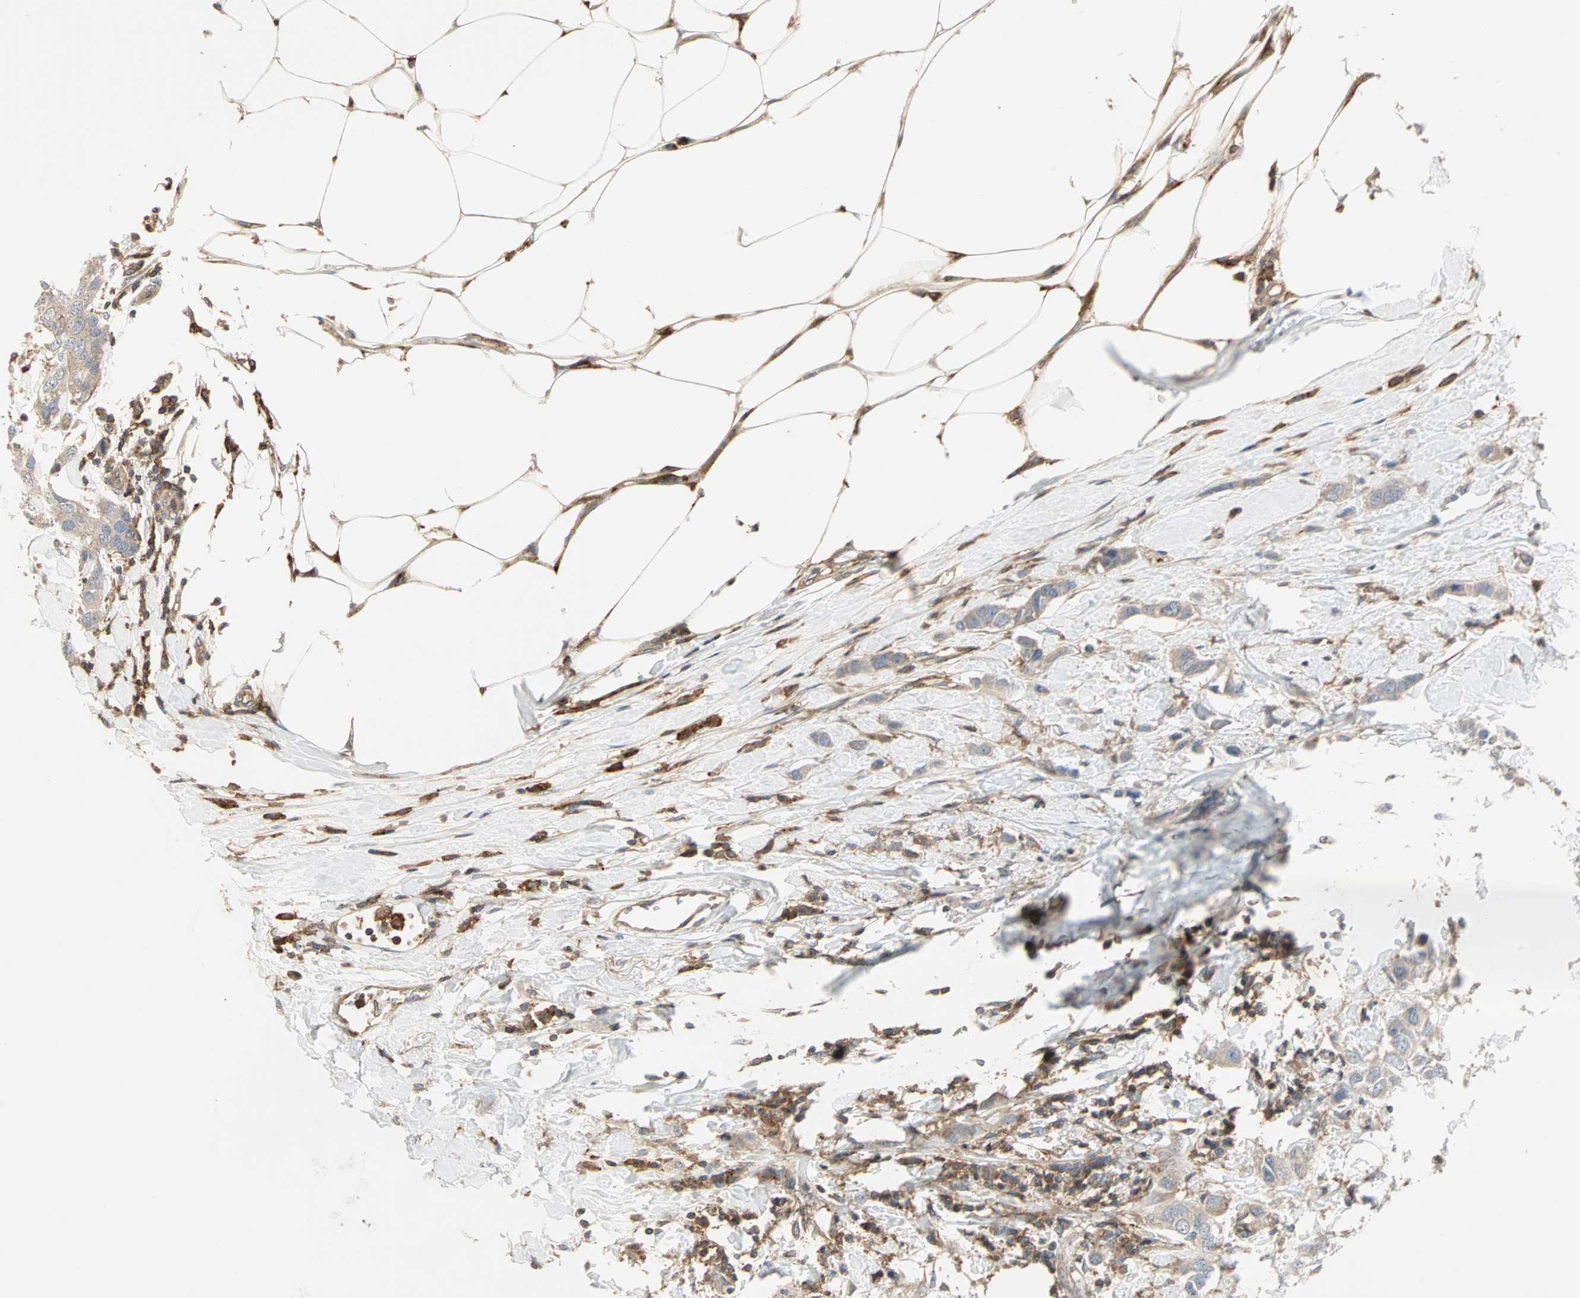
{"staining": {"intensity": "weak", "quantity": ">75%", "location": "cytoplasmic/membranous"}, "tissue": "breast cancer", "cell_type": "Tumor cells", "image_type": "cancer", "snomed": [{"axis": "morphology", "description": "Duct carcinoma"}, {"axis": "topography", "description": "Breast"}], "caption": "An image of human breast cancer stained for a protein exhibits weak cytoplasmic/membranous brown staining in tumor cells.", "gene": "GNAI2", "patient": {"sex": "female", "age": 50}}